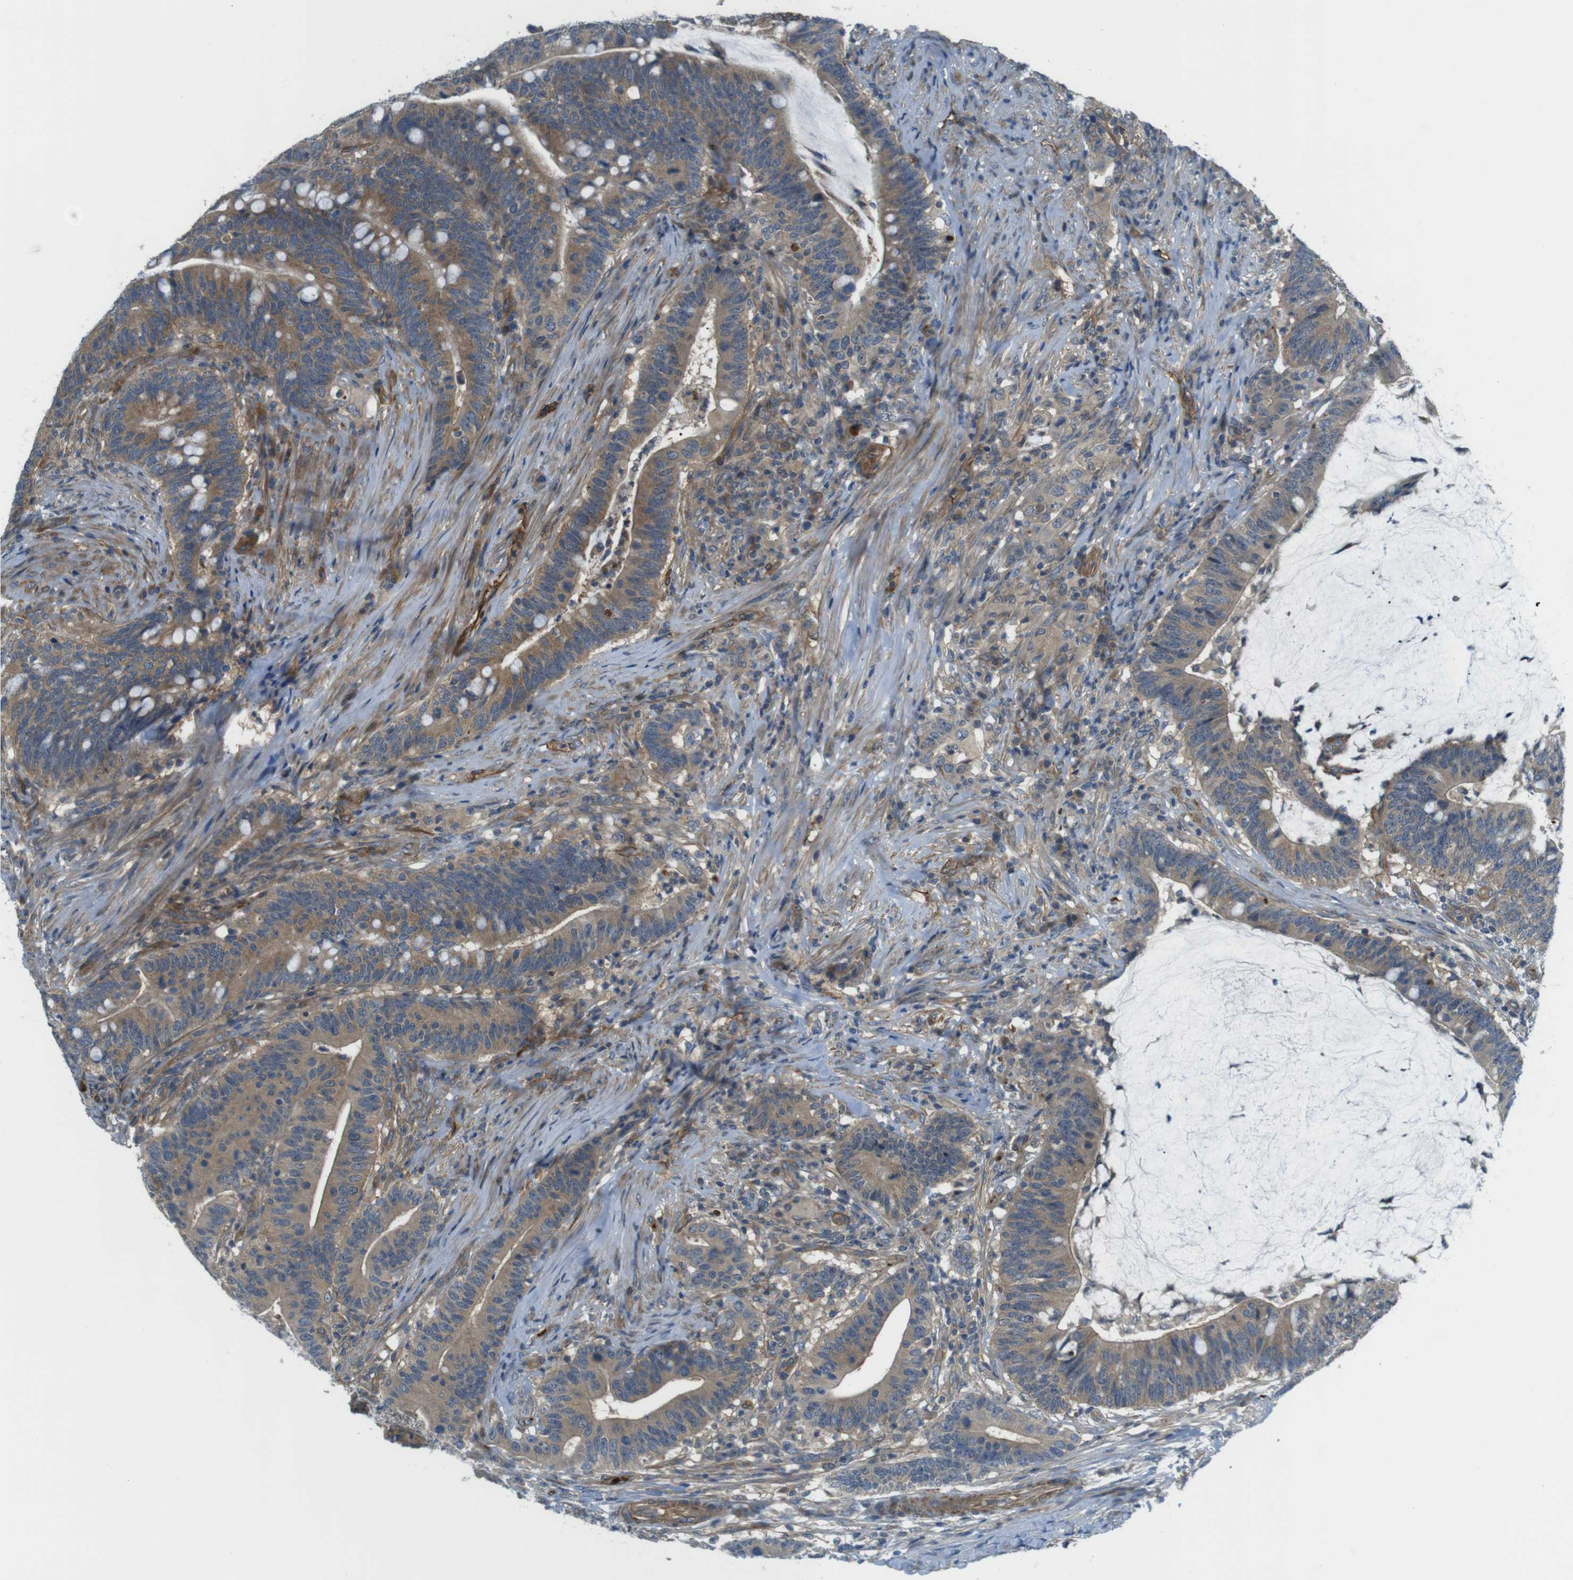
{"staining": {"intensity": "moderate", "quantity": ">75%", "location": "cytoplasmic/membranous"}, "tissue": "colorectal cancer", "cell_type": "Tumor cells", "image_type": "cancer", "snomed": [{"axis": "morphology", "description": "Normal tissue, NOS"}, {"axis": "morphology", "description": "Adenocarcinoma, NOS"}, {"axis": "topography", "description": "Colon"}], "caption": "Immunohistochemistry staining of adenocarcinoma (colorectal), which displays medium levels of moderate cytoplasmic/membranous expression in about >75% of tumor cells indicating moderate cytoplasmic/membranous protein positivity. The staining was performed using DAB (brown) for protein detection and nuclei were counterstained in hematoxylin (blue).", "gene": "TSC1", "patient": {"sex": "female", "age": 66}}